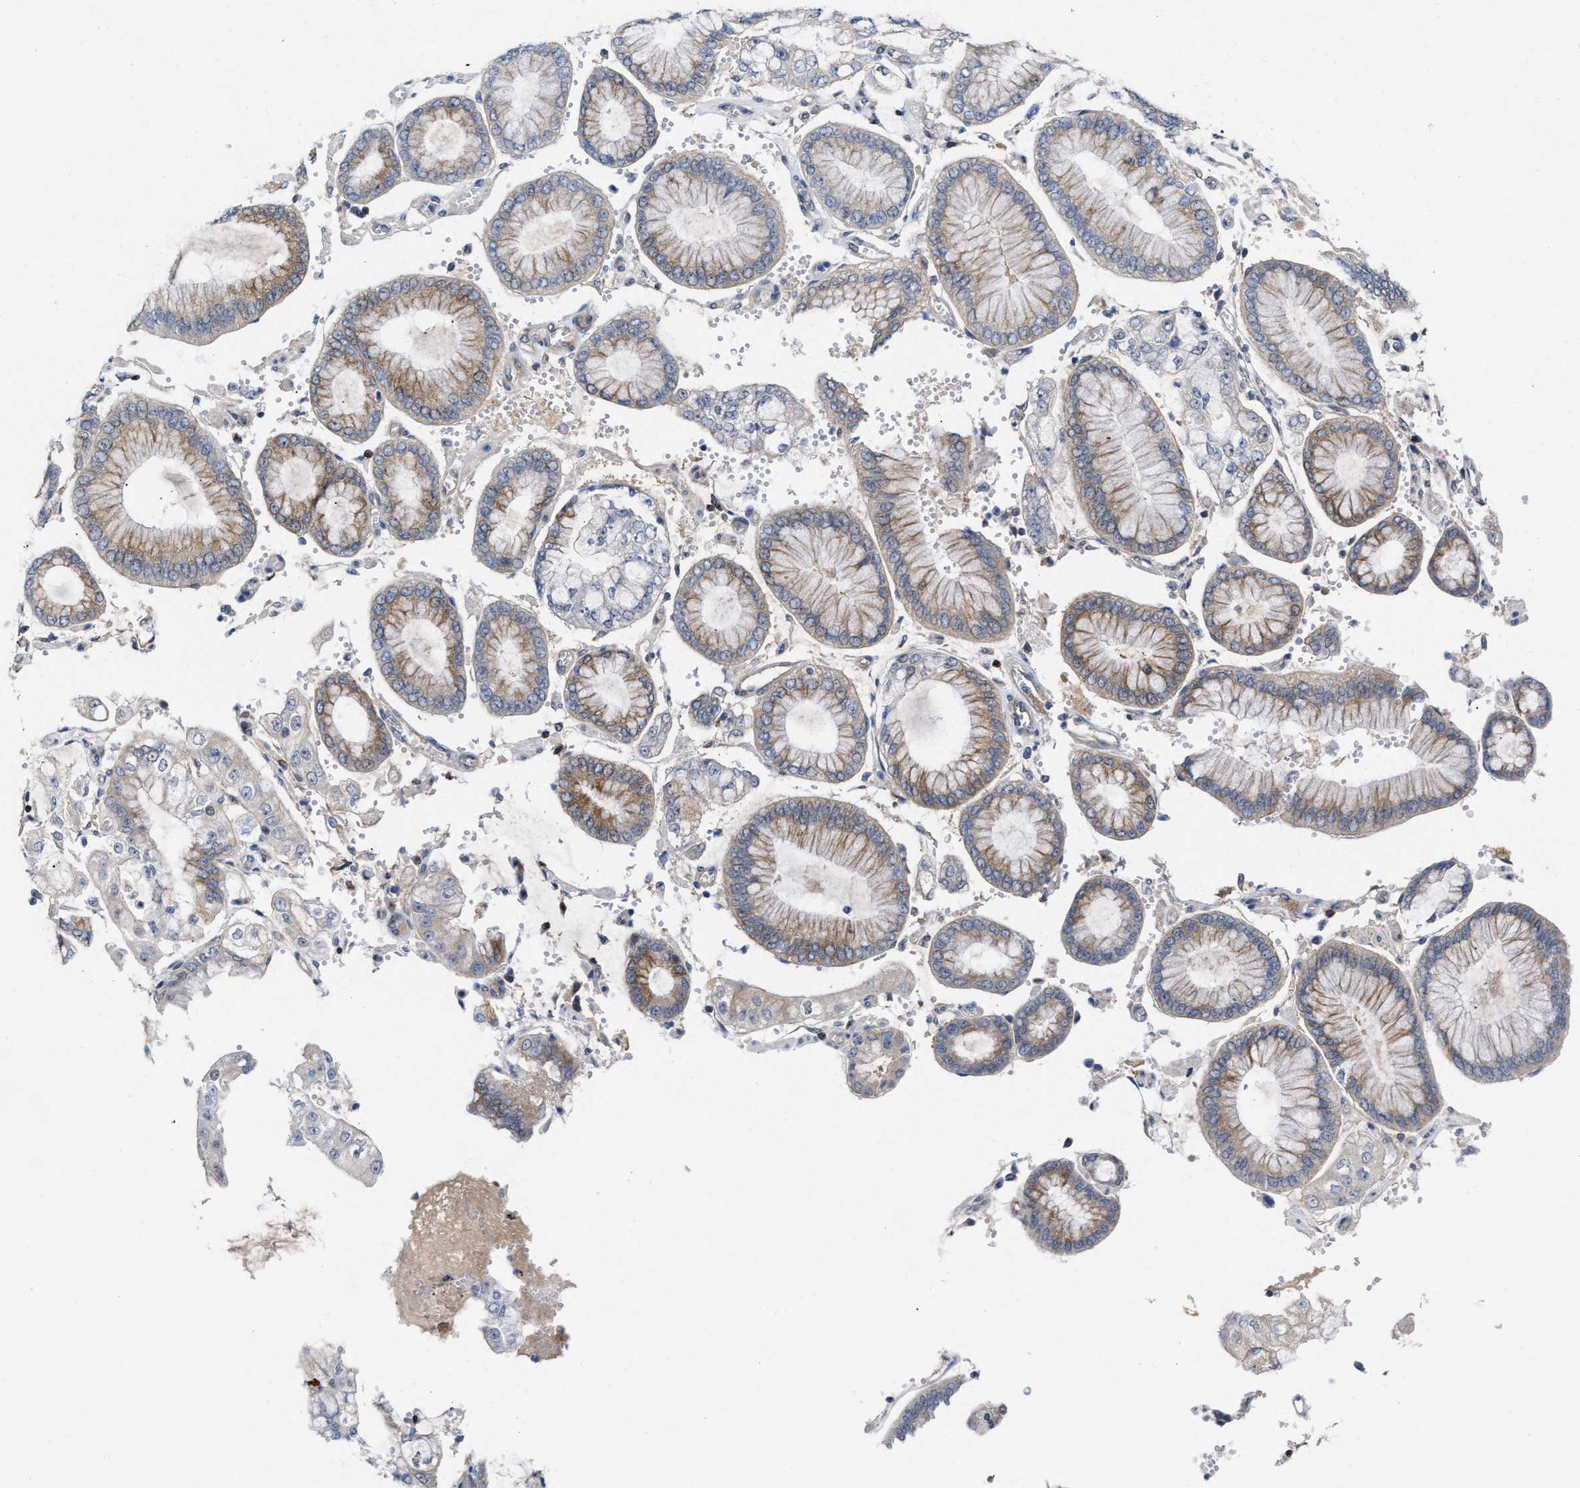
{"staining": {"intensity": "moderate", "quantity": "<25%", "location": "cytoplasmic/membranous"}, "tissue": "stomach cancer", "cell_type": "Tumor cells", "image_type": "cancer", "snomed": [{"axis": "morphology", "description": "Adenocarcinoma, NOS"}, {"axis": "topography", "description": "Stomach"}], "caption": "This histopathology image displays IHC staining of adenocarcinoma (stomach), with low moderate cytoplasmic/membranous expression in about <25% of tumor cells.", "gene": "BBLN", "patient": {"sex": "male", "age": 76}}